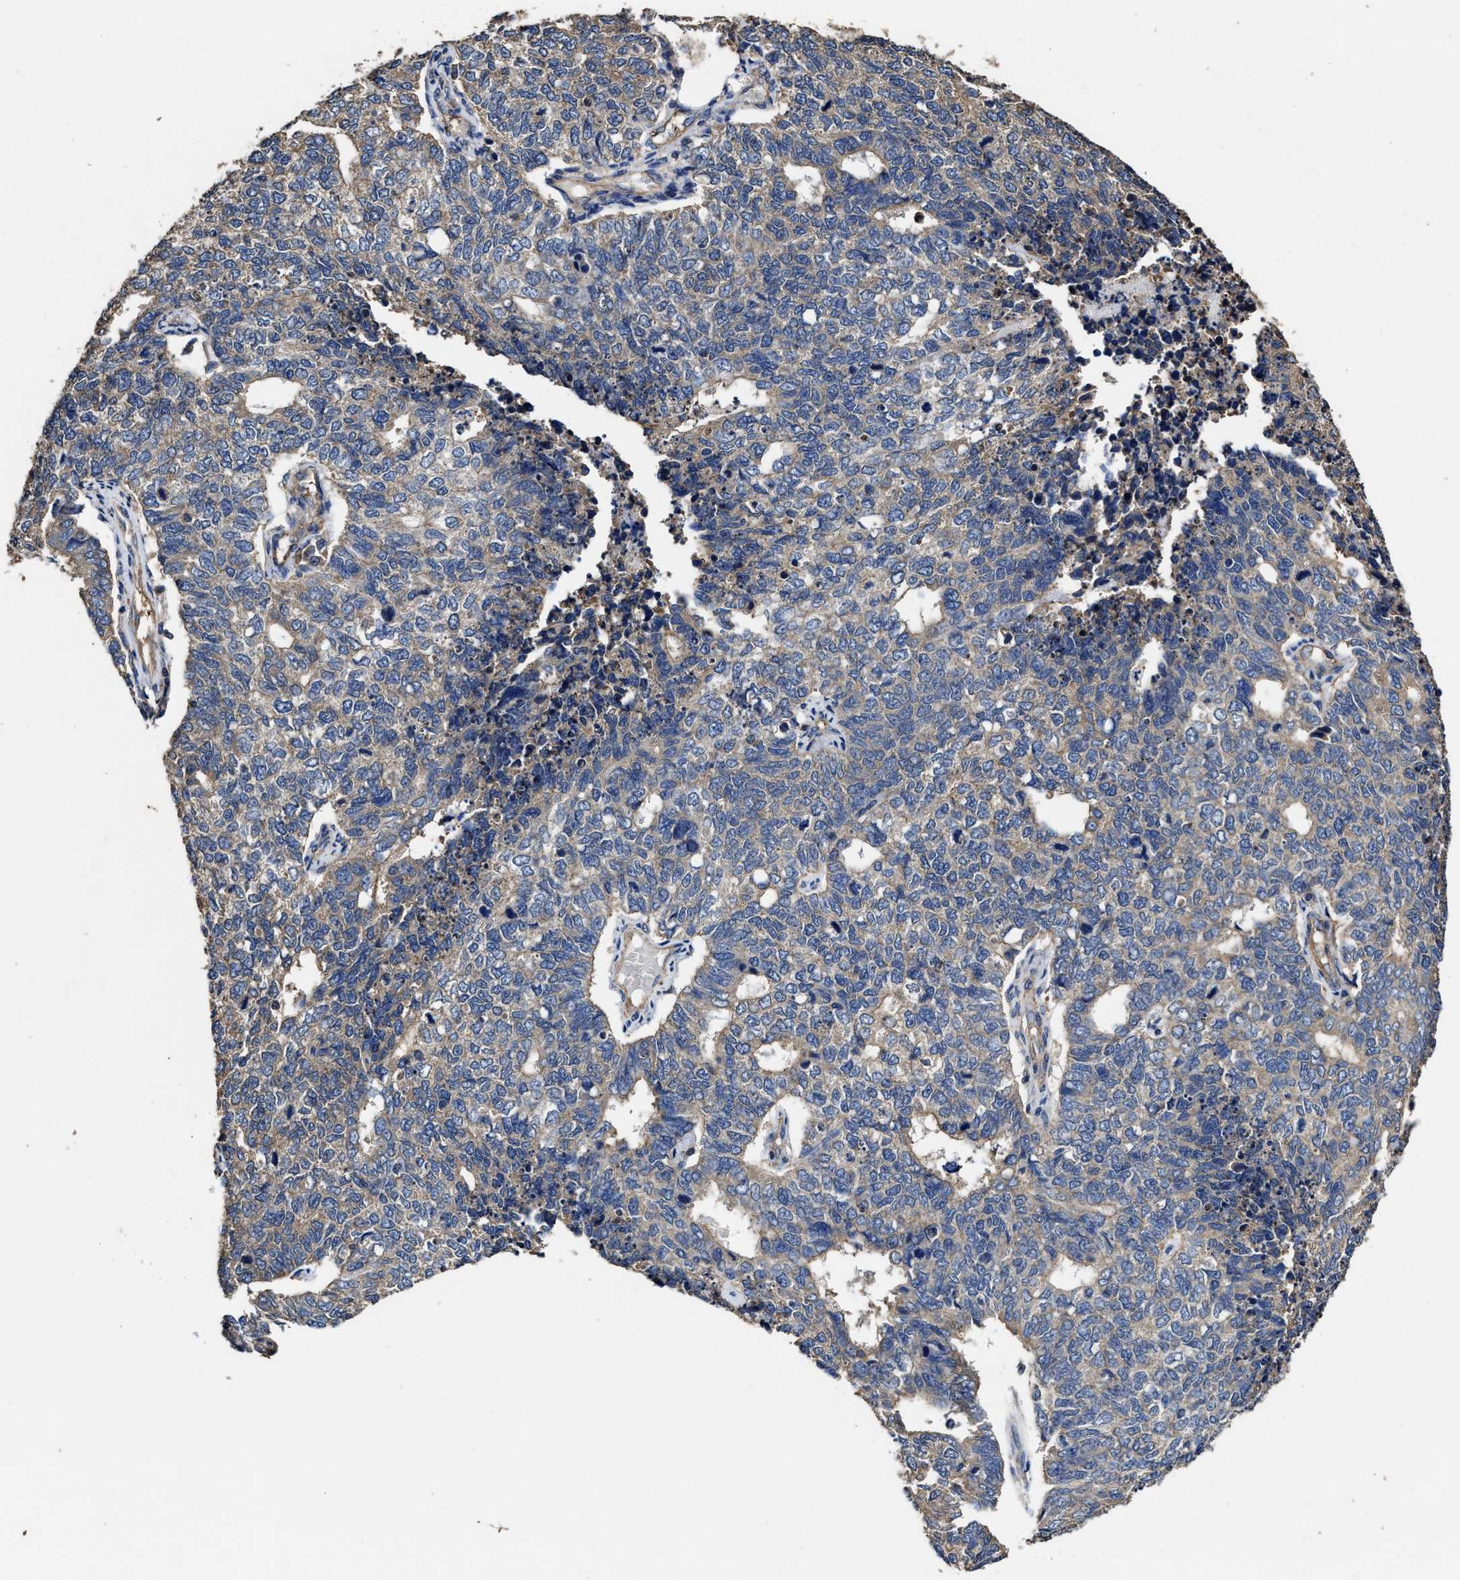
{"staining": {"intensity": "weak", "quantity": "25%-75%", "location": "cytoplasmic/membranous"}, "tissue": "cervical cancer", "cell_type": "Tumor cells", "image_type": "cancer", "snomed": [{"axis": "morphology", "description": "Squamous cell carcinoma, NOS"}, {"axis": "topography", "description": "Cervix"}], "caption": "An IHC photomicrograph of tumor tissue is shown. Protein staining in brown labels weak cytoplasmic/membranous positivity in cervical squamous cell carcinoma within tumor cells.", "gene": "SFXN4", "patient": {"sex": "female", "age": 63}}